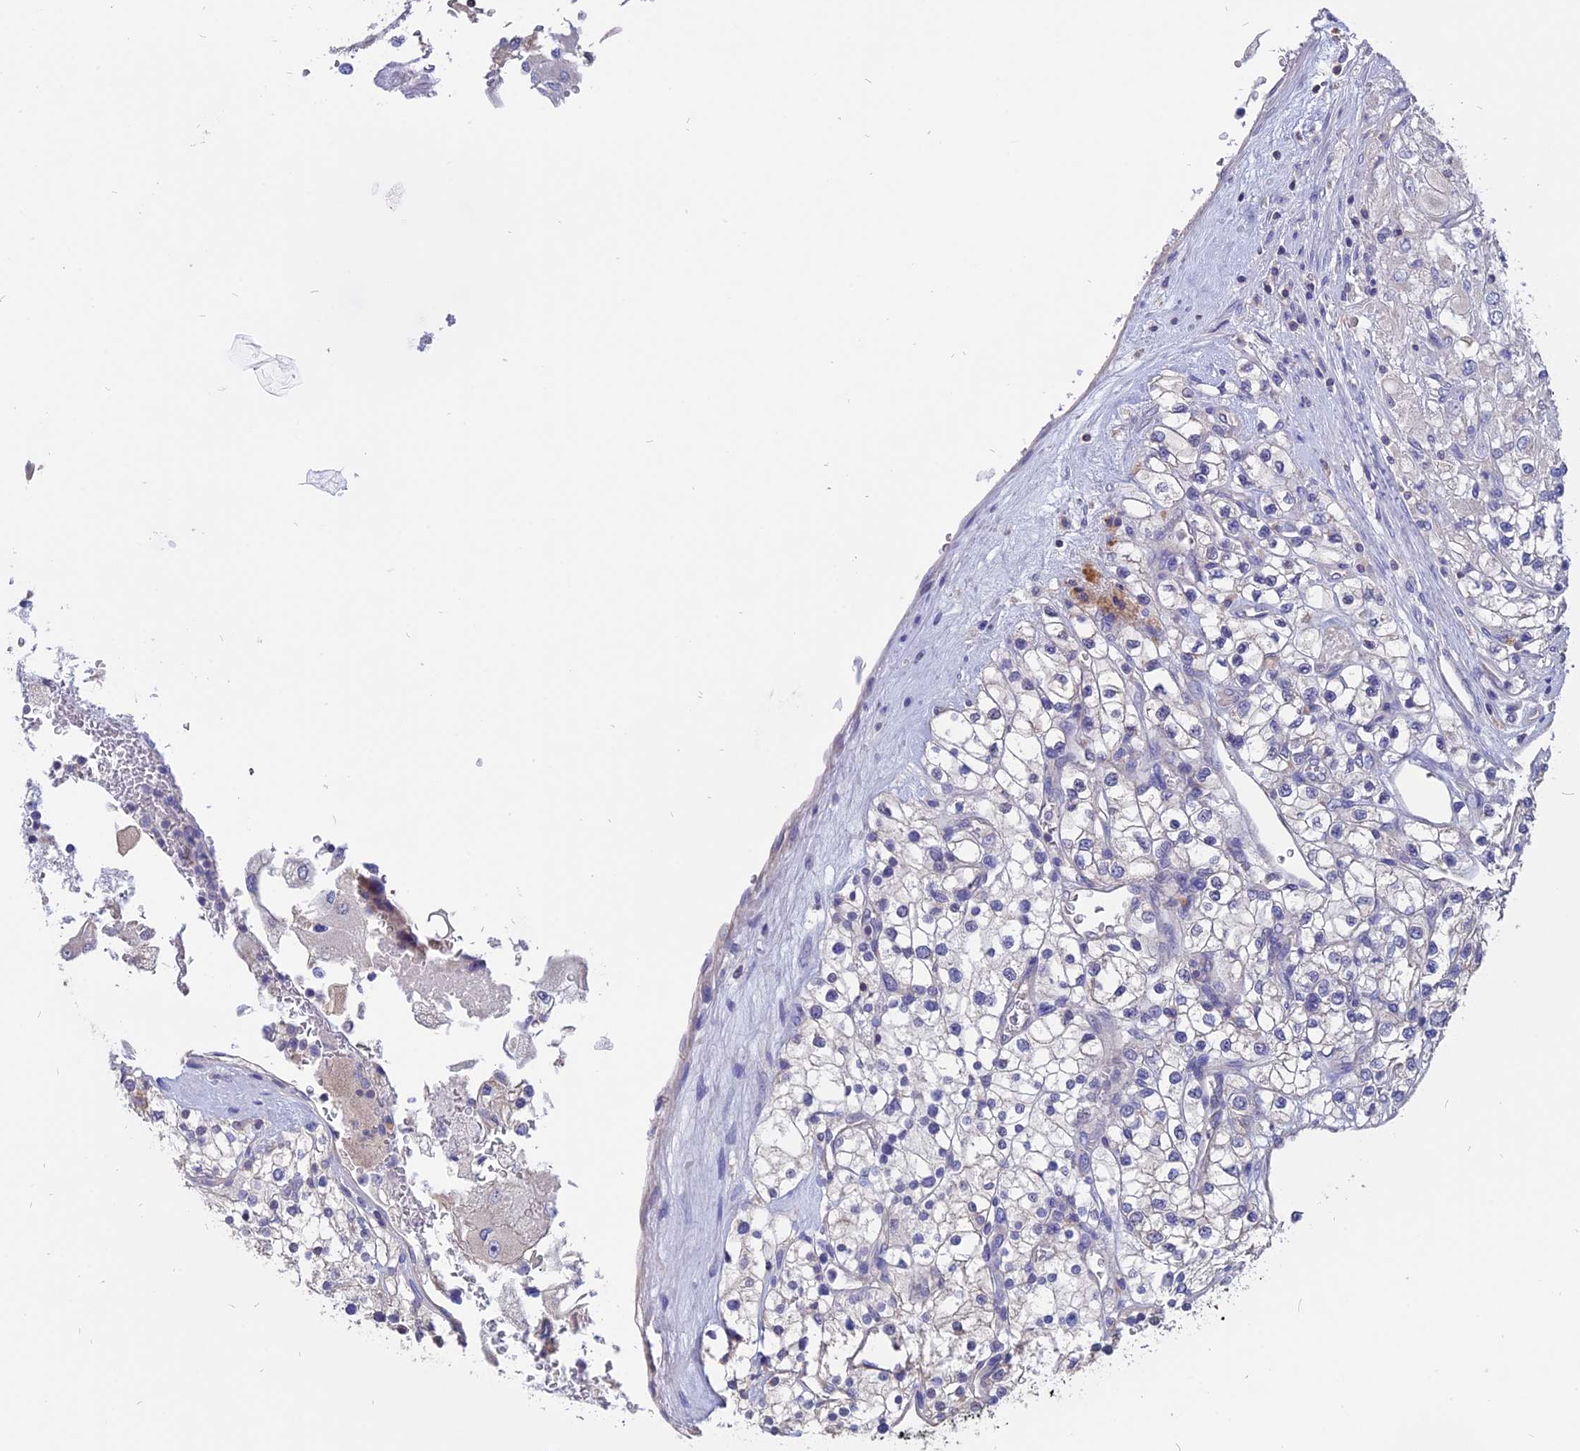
{"staining": {"intensity": "negative", "quantity": "none", "location": "none"}, "tissue": "renal cancer", "cell_type": "Tumor cells", "image_type": "cancer", "snomed": [{"axis": "morphology", "description": "Adenocarcinoma, NOS"}, {"axis": "topography", "description": "Kidney"}], "caption": "A histopathology image of human renal cancer (adenocarcinoma) is negative for staining in tumor cells.", "gene": "CARMIL2", "patient": {"sex": "male", "age": 80}}